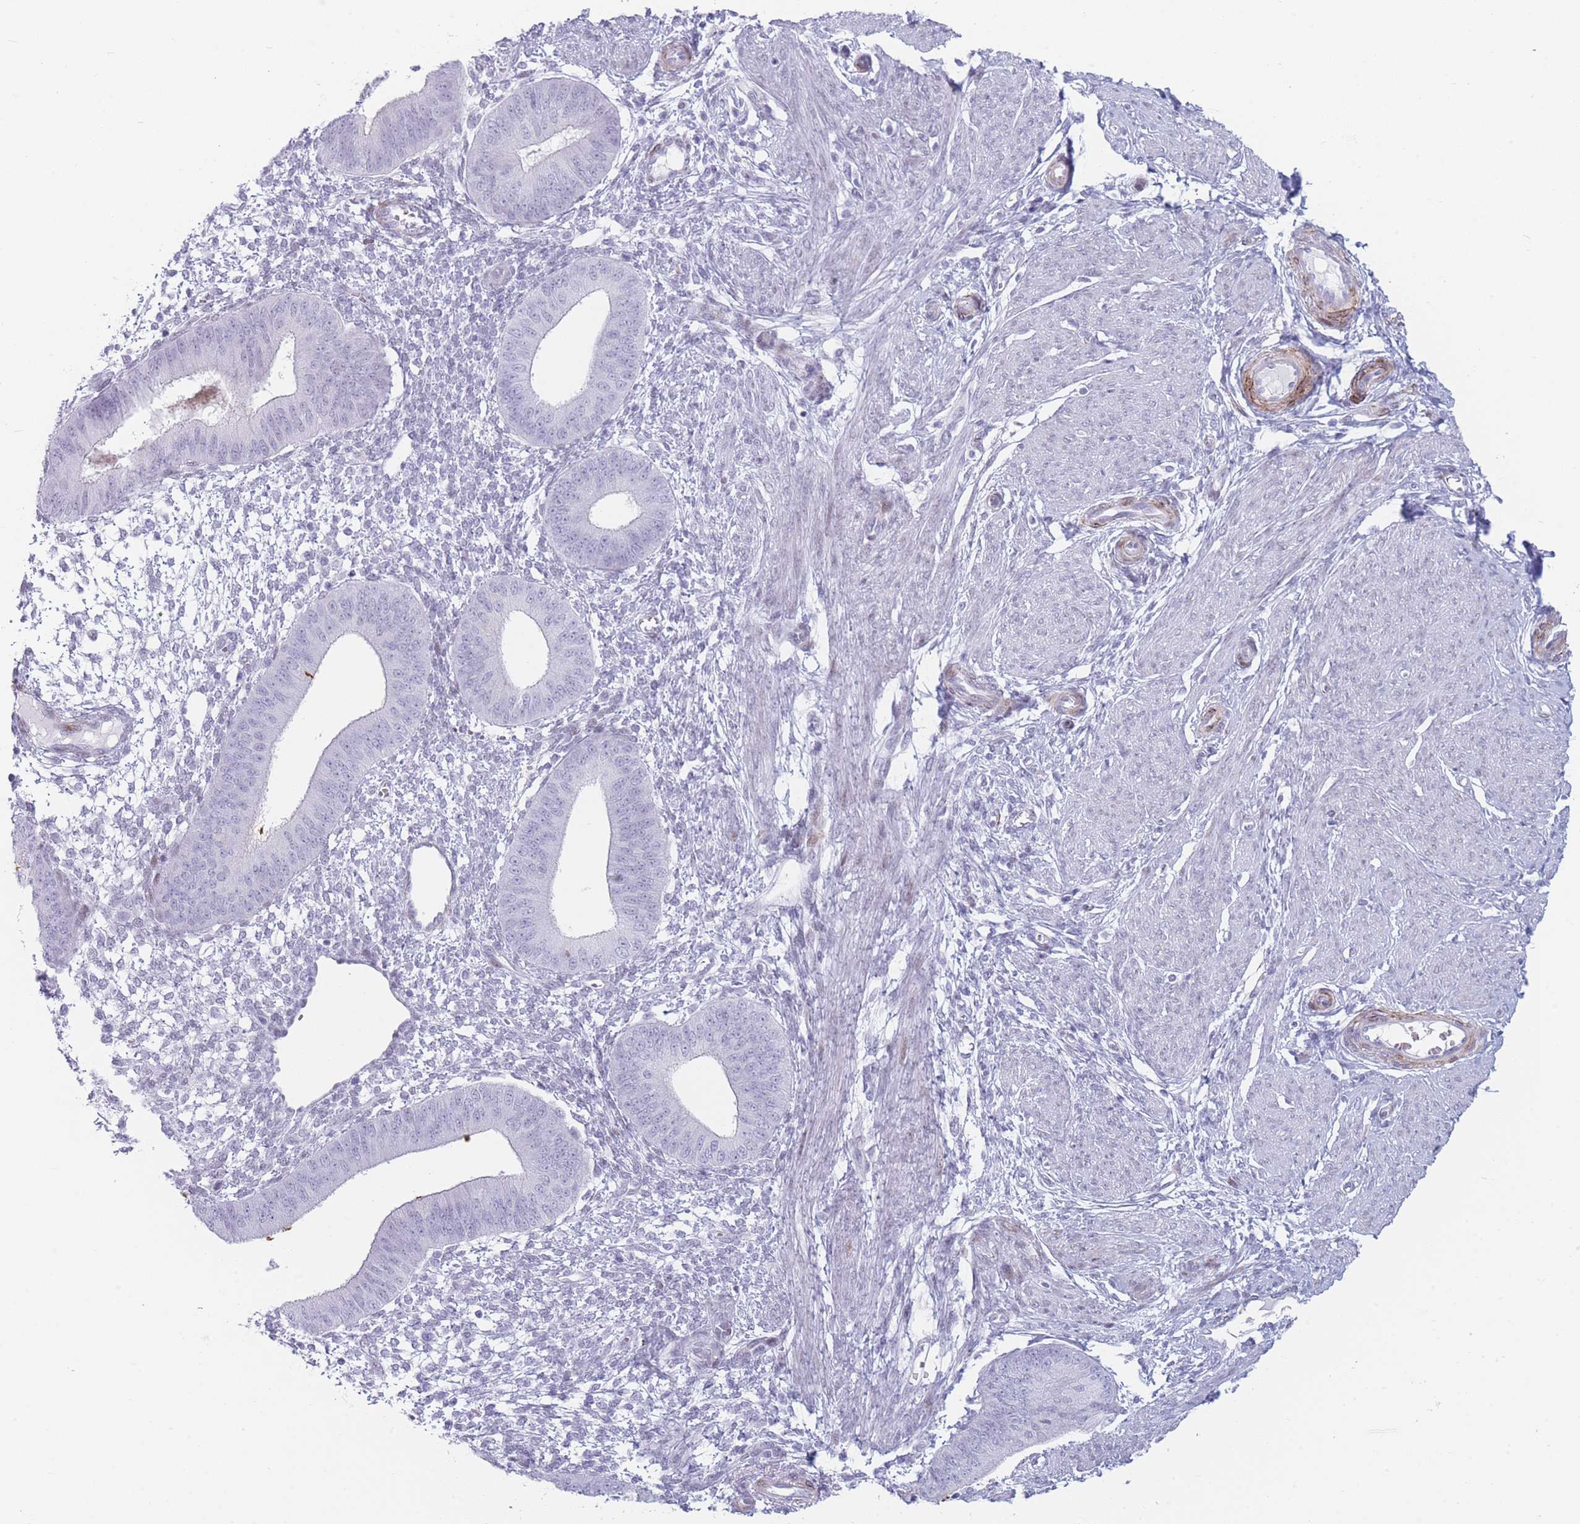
{"staining": {"intensity": "negative", "quantity": "none", "location": "none"}, "tissue": "endometrium", "cell_type": "Cells in endometrial stroma", "image_type": "normal", "snomed": [{"axis": "morphology", "description": "Normal tissue, NOS"}, {"axis": "topography", "description": "Endometrium"}], "caption": "IHC of normal endometrium displays no positivity in cells in endometrial stroma.", "gene": "IFNA10", "patient": {"sex": "female", "age": 49}}